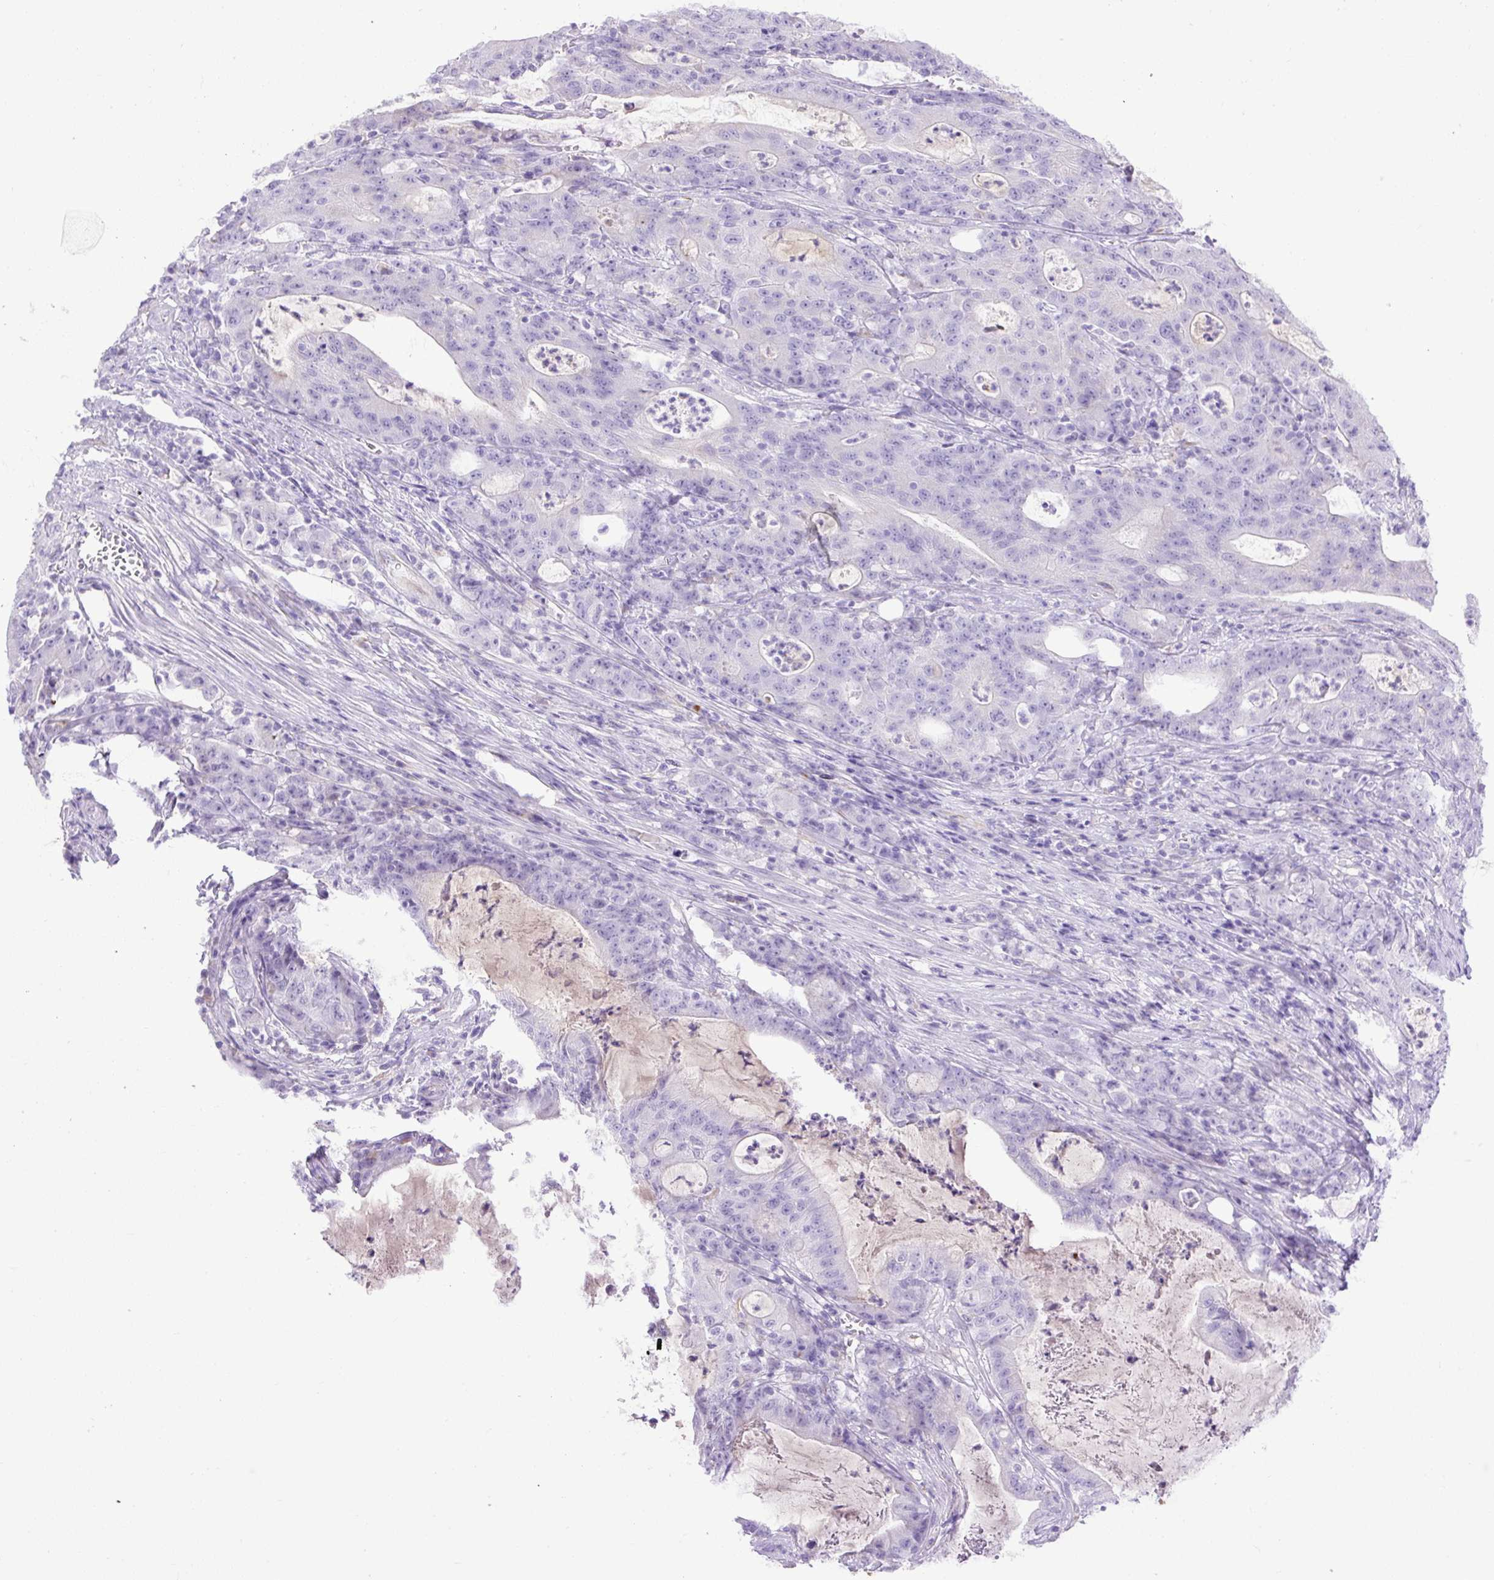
{"staining": {"intensity": "negative", "quantity": "none", "location": "none"}, "tissue": "colorectal cancer", "cell_type": "Tumor cells", "image_type": "cancer", "snomed": [{"axis": "morphology", "description": "Adenocarcinoma, NOS"}, {"axis": "topography", "description": "Colon"}], "caption": "Colorectal cancer stained for a protein using IHC displays no staining tumor cells.", "gene": "SPTBN5", "patient": {"sex": "male", "age": 83}}